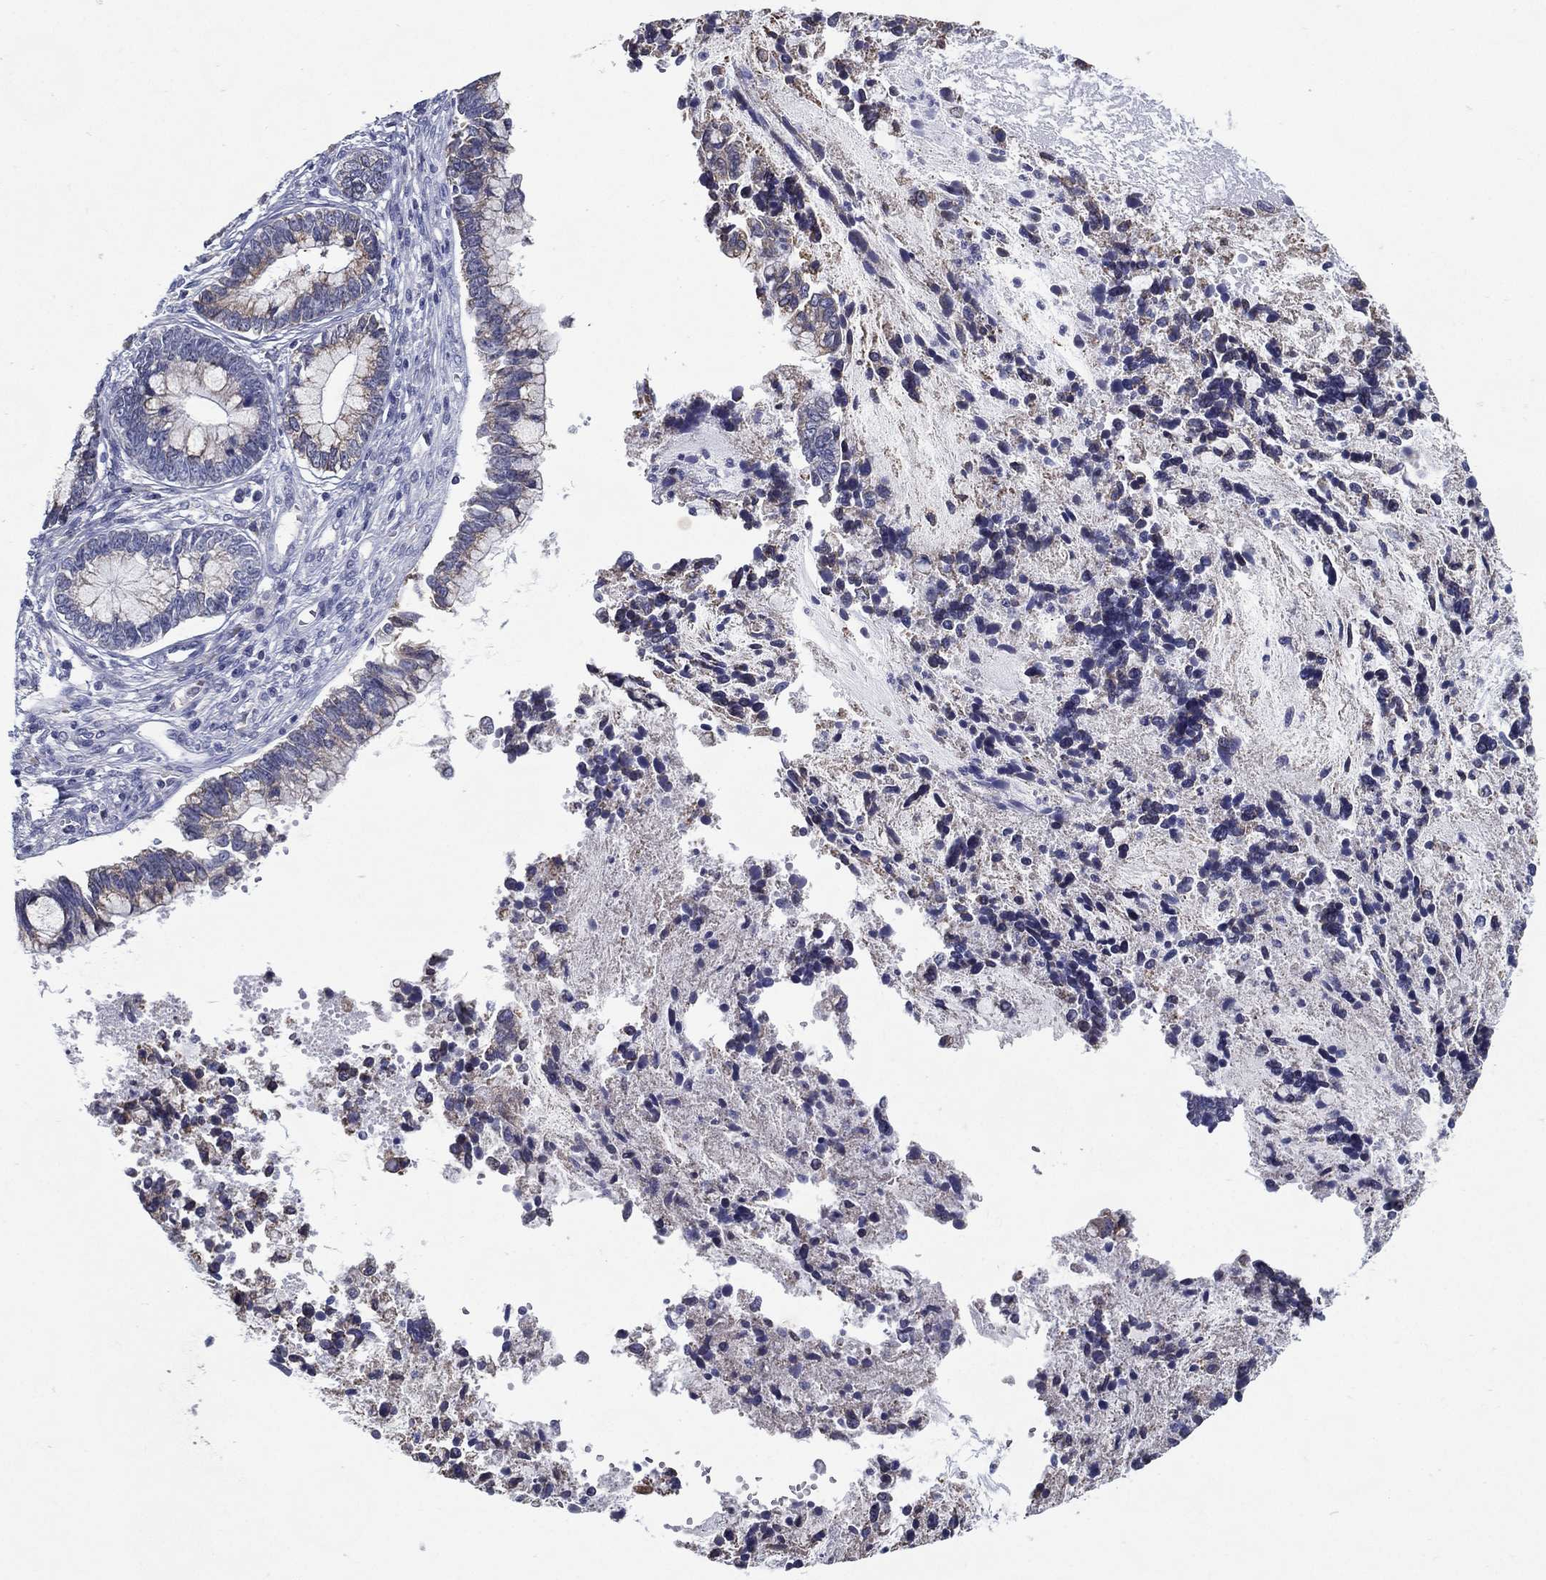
{"staining": {"intensity": "weak", "quantity": "<25%", "location": "cytoplasmic/membranous"}, "tissue": "cervical cancer", "cell_type": "Tumor cells", "image_type": "cancer", "snomed": [{"axis": "morphology", "description": "Adenocarcinoma, NOS"}, {"axis": "topography", "description": "Cervix"}], "caption": "Tumor cells are negative for brown protein staining in adenocarcinoma (cervical).", "gene": "C19orf18", "patient": {"sex": "female", "age": 44}}